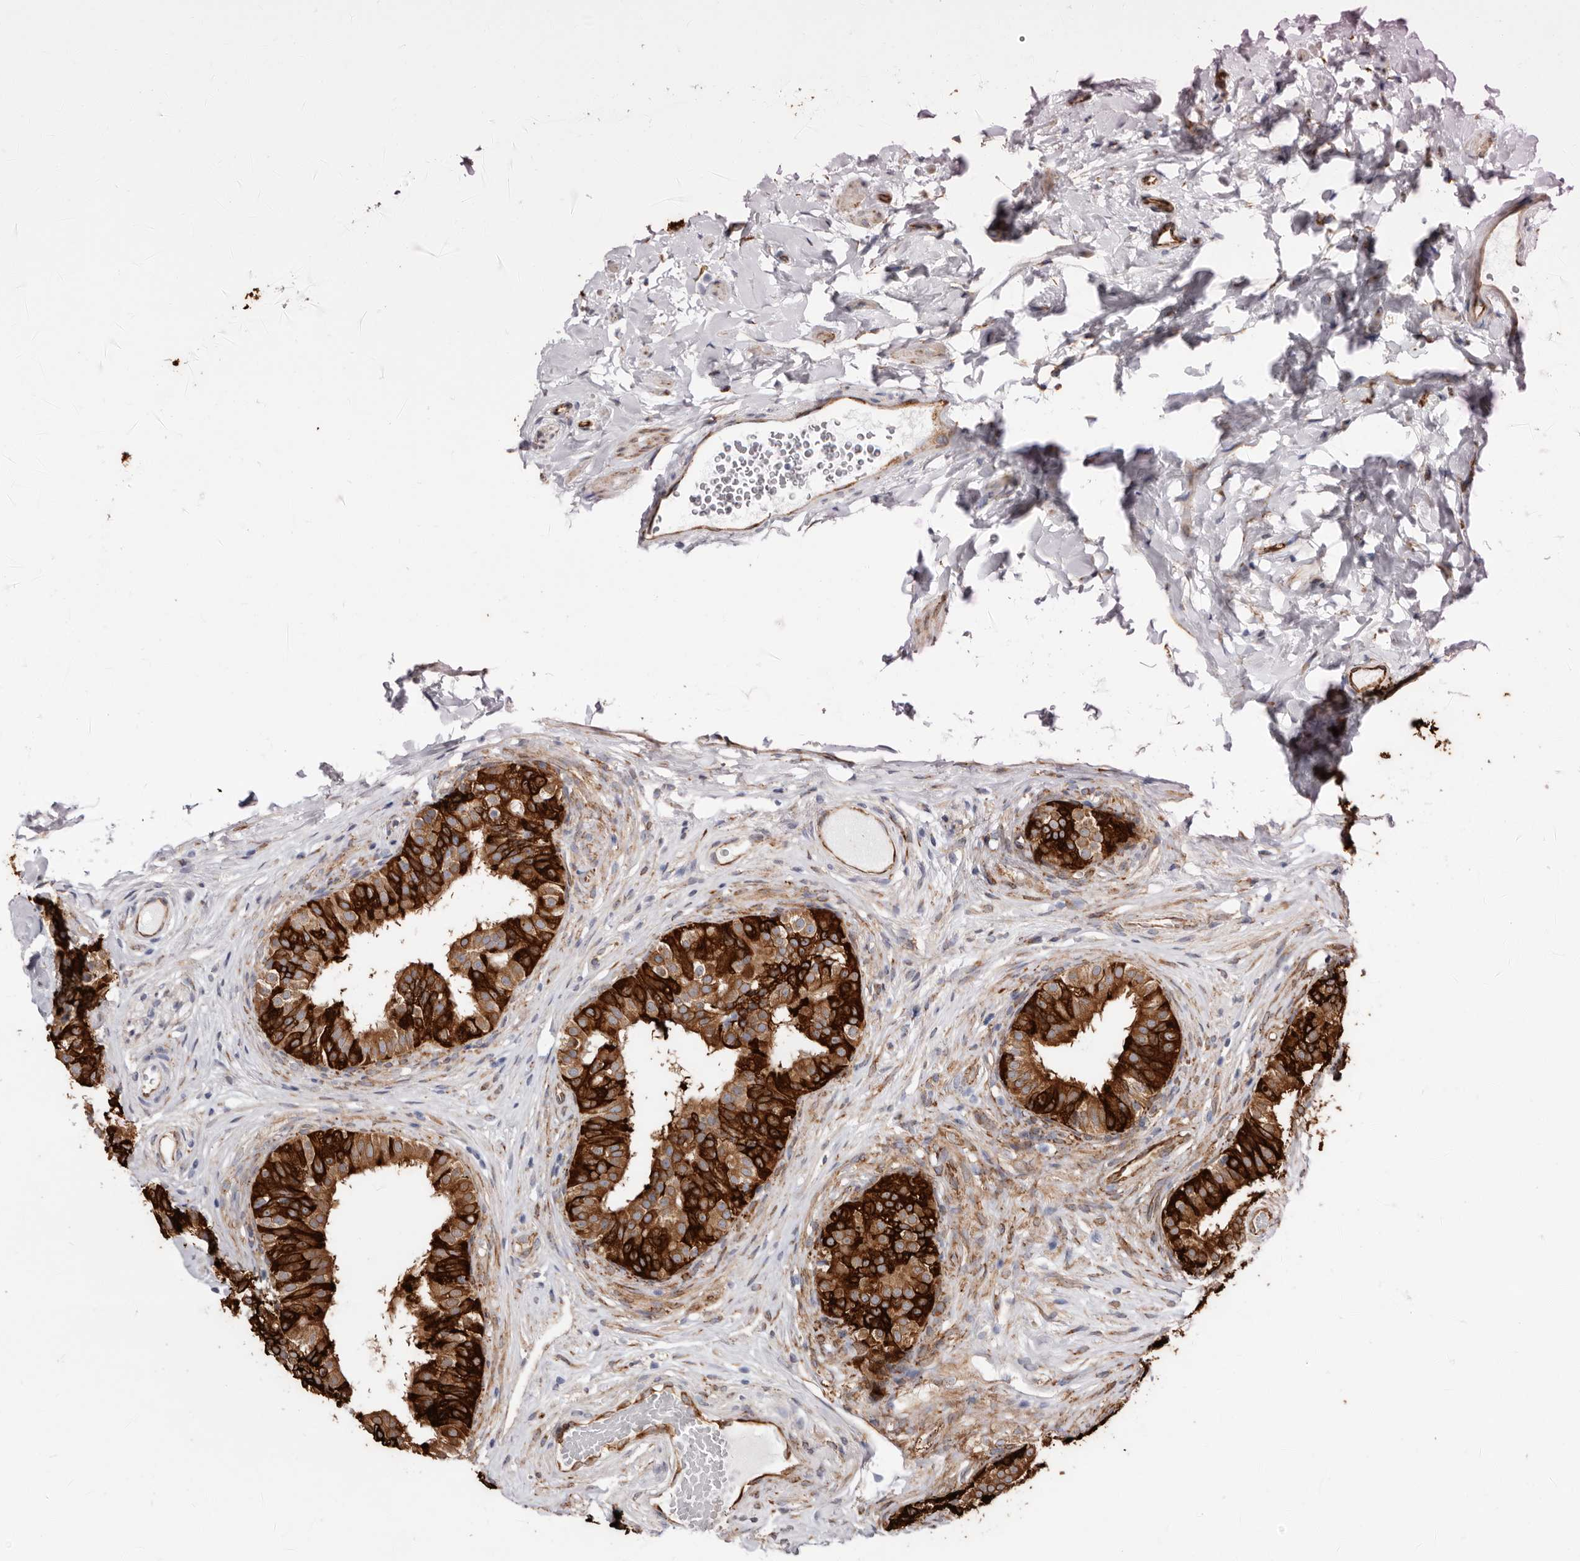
{"staining": {"intensity": "strong", "quantity": ">75%", "location": "cytoplasmic/membranous"}, "tissue": "epididymis", "cell_type": "Glandular cells", "image_type": "normal", "snomed": [{"axis": "morphology", "description": "Normal tissue, NOS"}, {"axis": "topography", "description": "Epididymis"}], "caption": "DAB immunohistochemical staining of normal human epididymis displays strong cytoplasmic/membranous protein expression in approximately >75% of glandular cells. The protein of interest is stained brown, and the nuclei are stained in blue (DAB IHC with brightfield microscopy, high magnification).", "gene": "SEMA3E", "patient": {"sex": "male", "age": 49}}